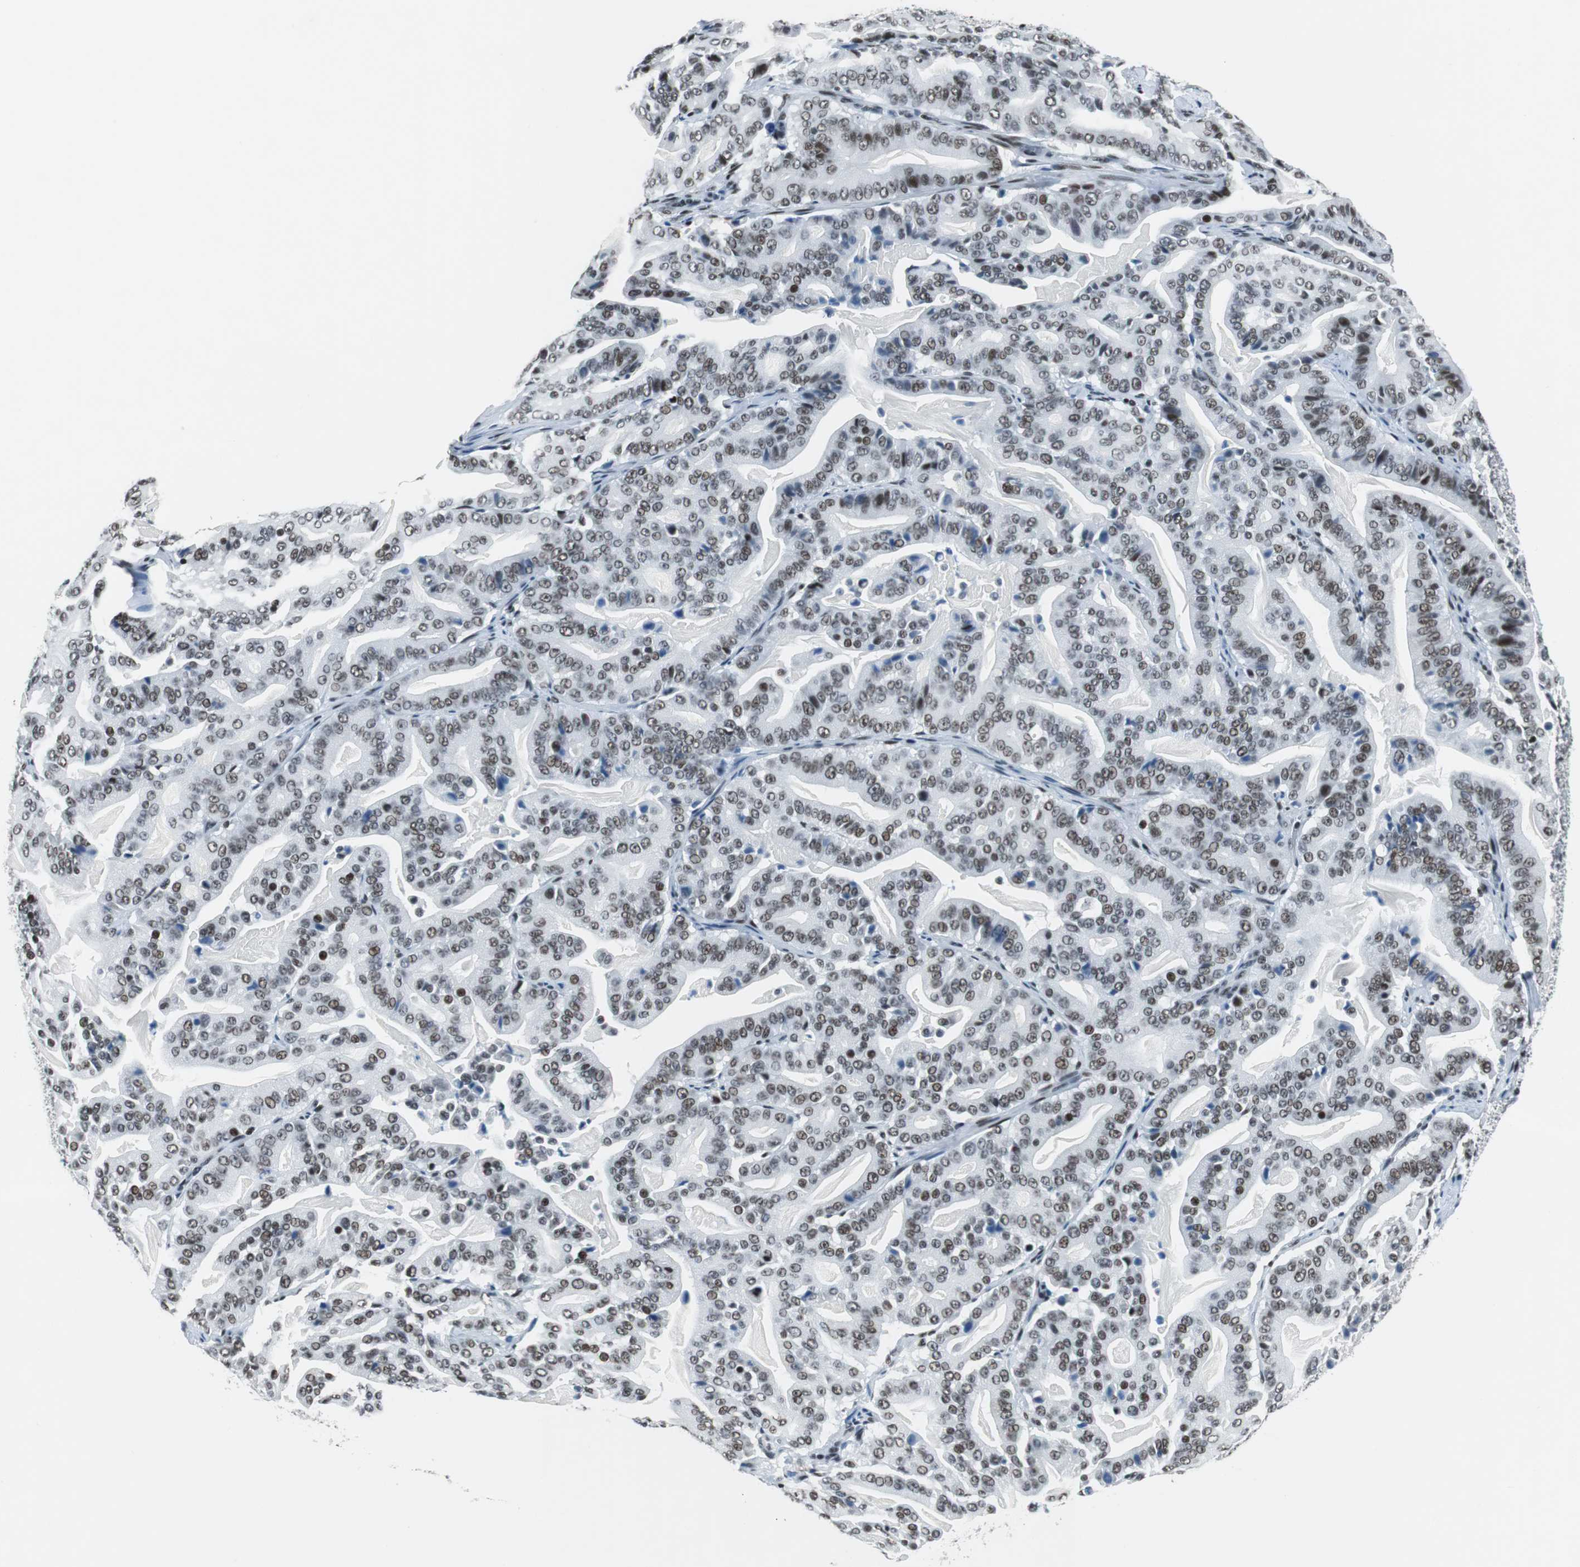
{"staining": {"intensity": "weak", "quantity": "25%-75%", "location": "nuclear"}, "tissue": "pancreatic cancer", "cell_type": "Tumor cells", "image_type": "cancer", "snomed": [{"axis": "morphology", "description": "Adenocarcinoma, NOS"}, {"axis": "topography", "description": "Pancreas"}], "caption": "DAB (3,3'-diaminobenzidine) immunohistochemical staining of human pancreatic adenocarcinoma demonstrates weak nuclear protein positivity in approximately 25%-75% of tumor cells. The staining was performed using DAB to visualize the protein expression in brown, while the nuclei were stained in blue with hematoxylin (Magnification: 20x).", "gene": "HDAC3", "patient": {"sex": "male", "age": 63}}